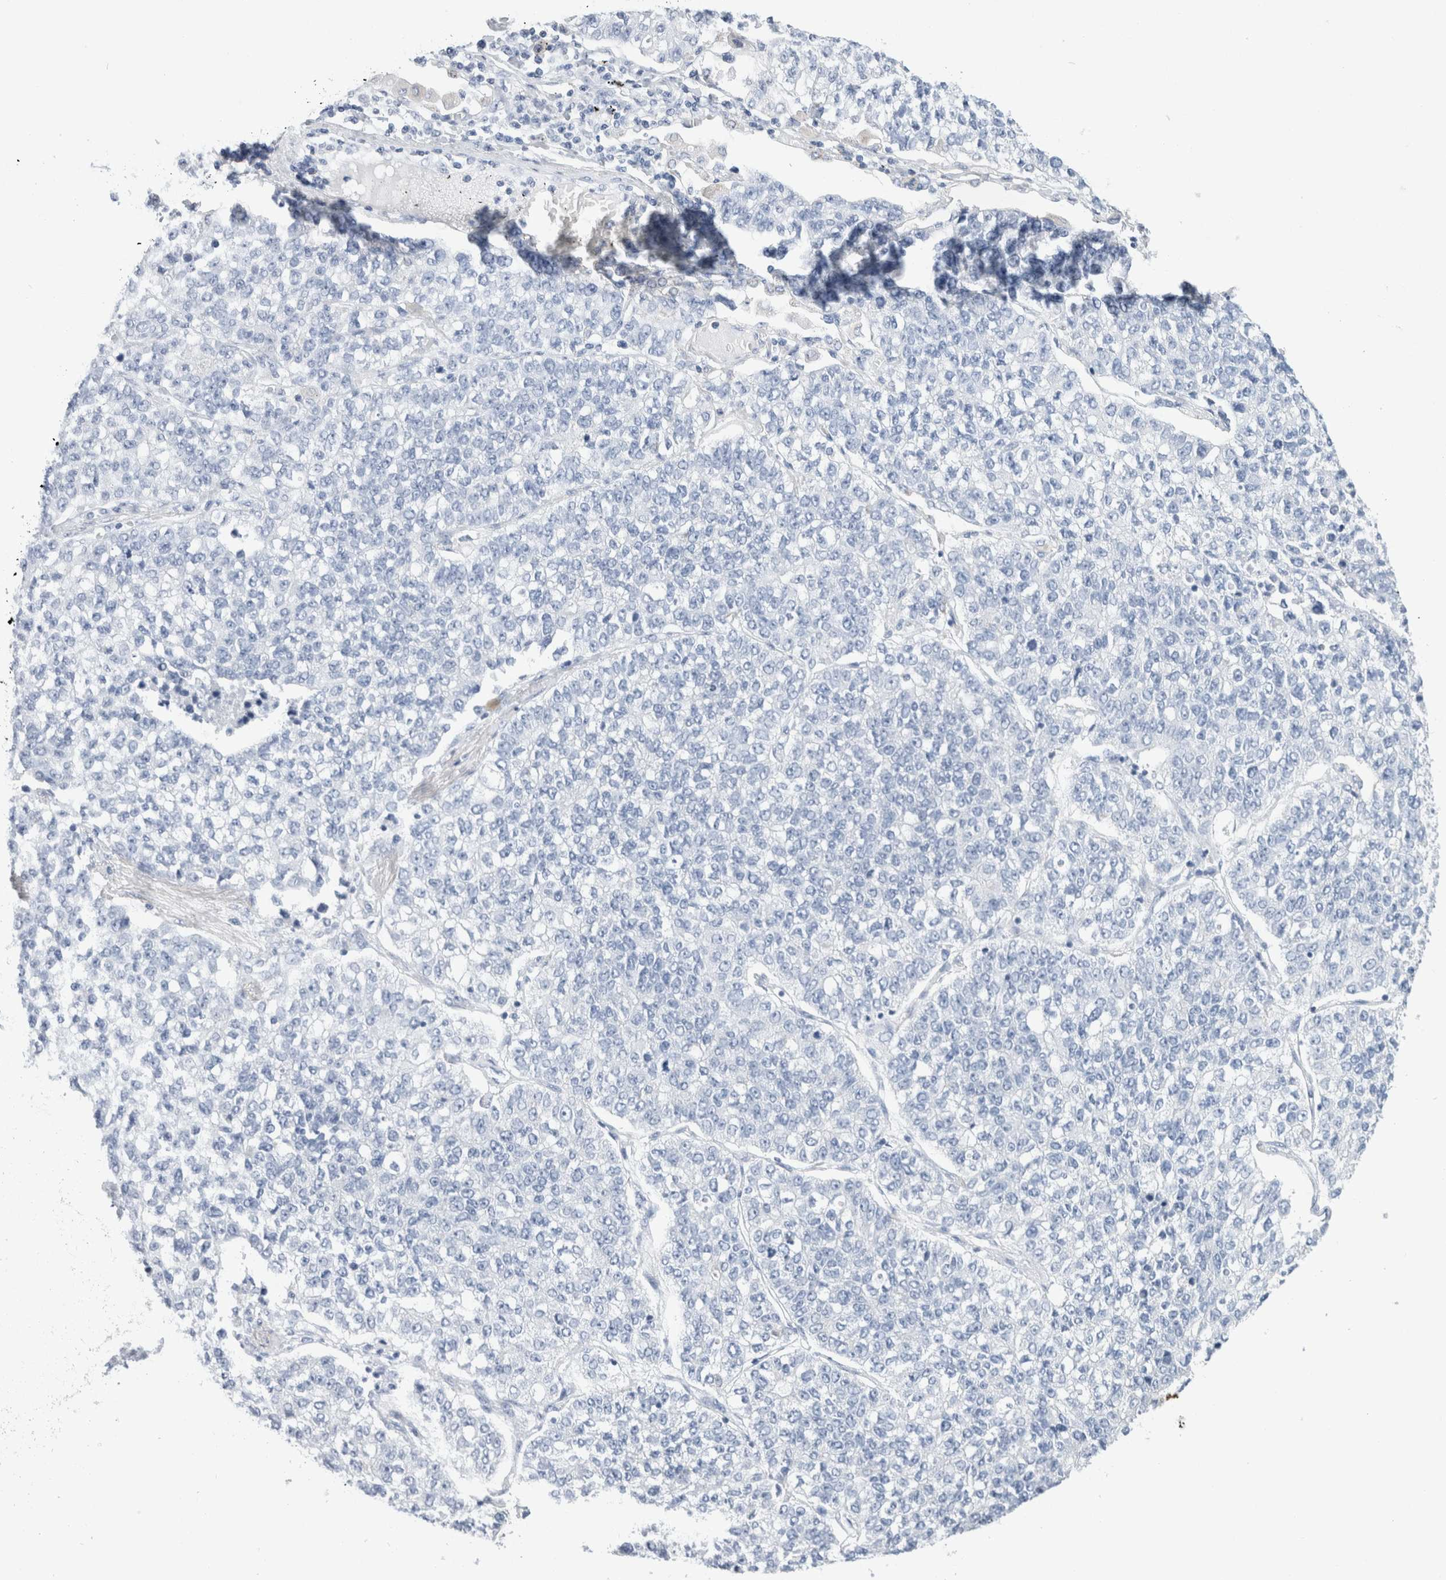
{"staining": {"intensity": "negative", "quantity": "none", "location": "none"}, "tissue": "lung cancer", "cell_type": "Tumor cells", "image_type": "cancer", "snomed": [{"axis": "morphology", "description": "Adenocarcinoma, NOS"}, {"axis": "topography", "description": "Lung"}], "caption": "The photomicrograph reveals no staining of tumor cells in lung cancer.", "gene": "ECHDC2", "patient": {"sex": "male", "age": 49}}